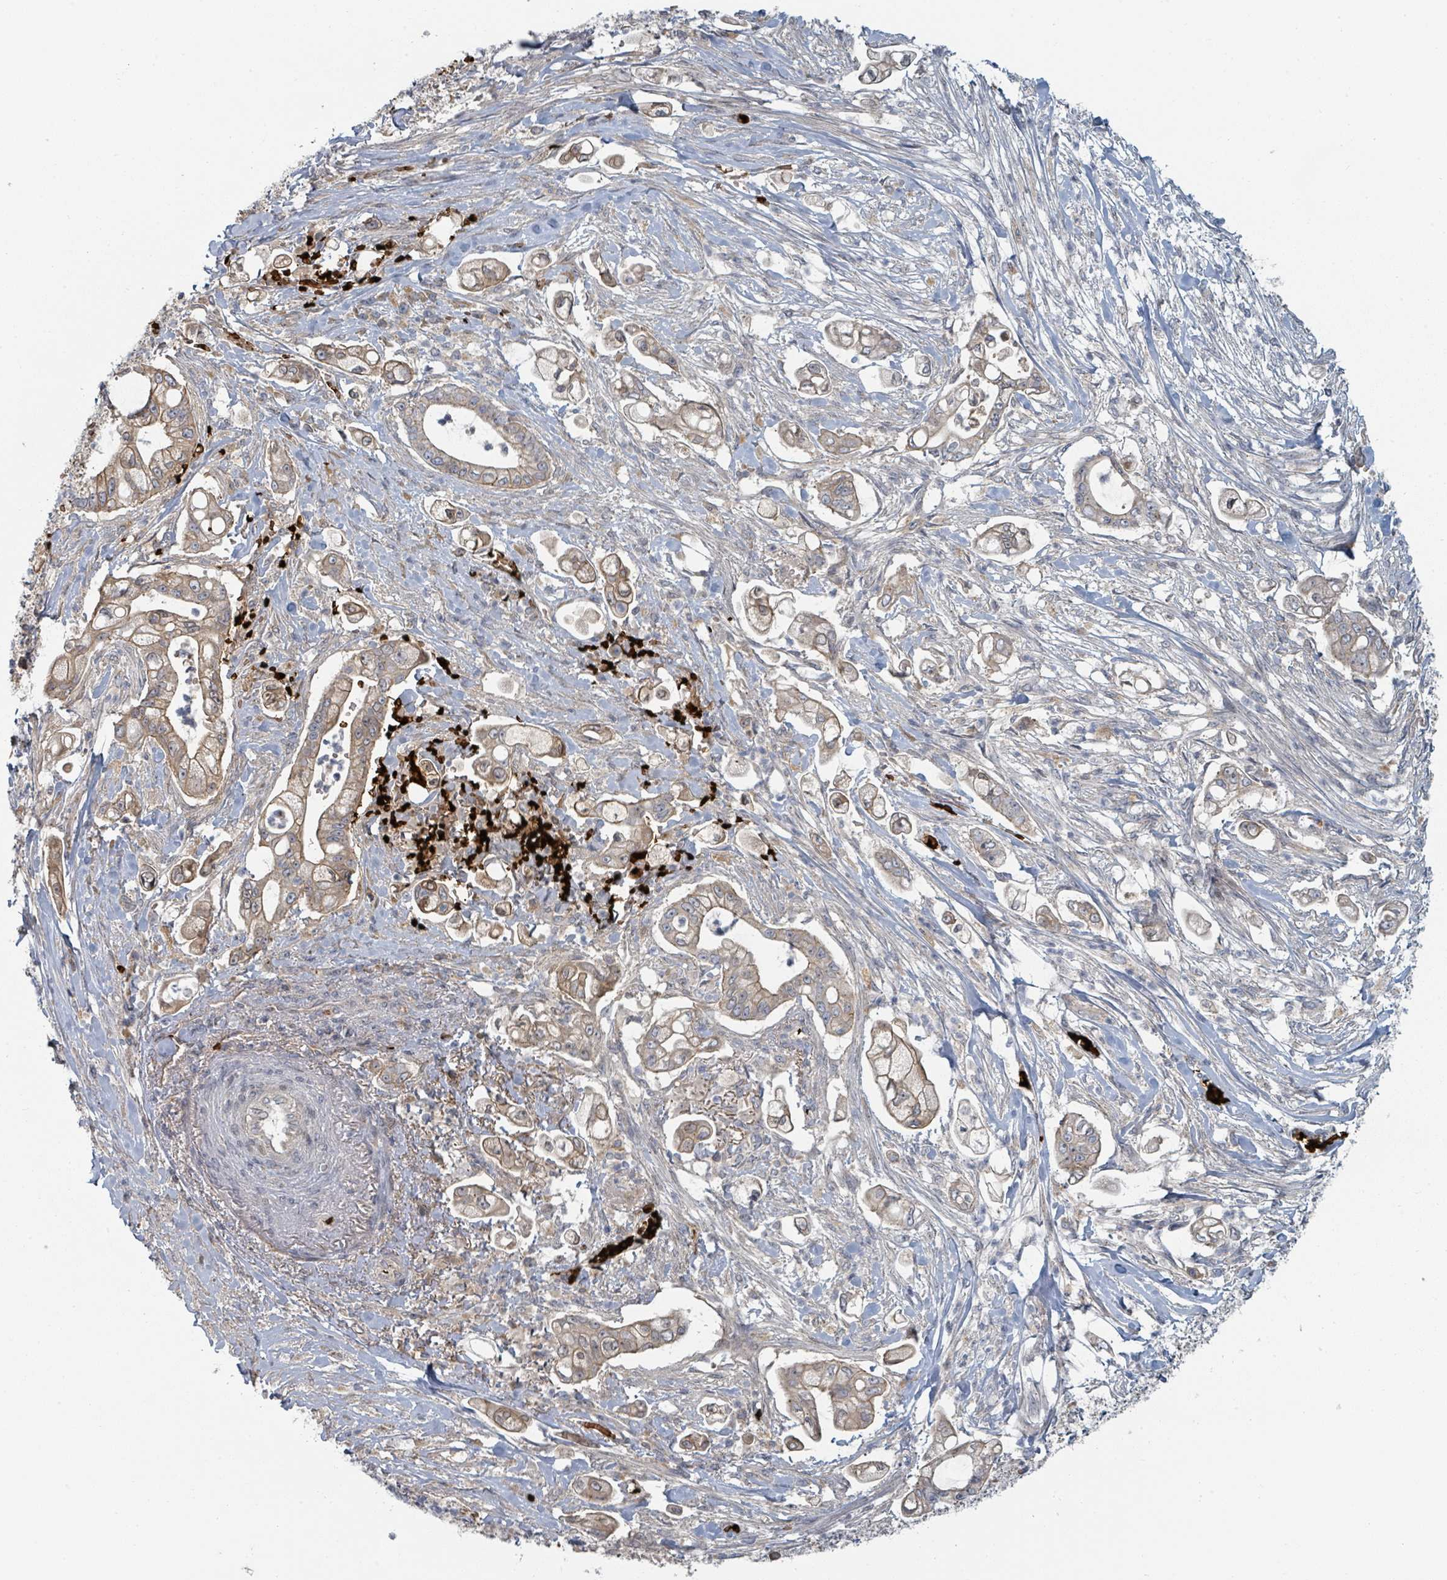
{"staining": {"intensity": "weak", "quantity": "25%-75%", "location": "cytoplasmic/membranous"}, "tissue": "pancreatic cancer", "cell_type": "Tumor cells", "image_type": "cancer", "snomed": [{"axis": "morphology", "description": "Adenocarcinoma, NOS"}, {"axis": "topography", "description": "Pancreas"}], "caption": "Tumor cells demonstrate low levels of weak cytoplasmic/membranous positivity in approximately 25%-75% of cells in pancreatic cancer.", "gene": "TRPC4AP", "patient": {"sex": "female", "age": 69}}